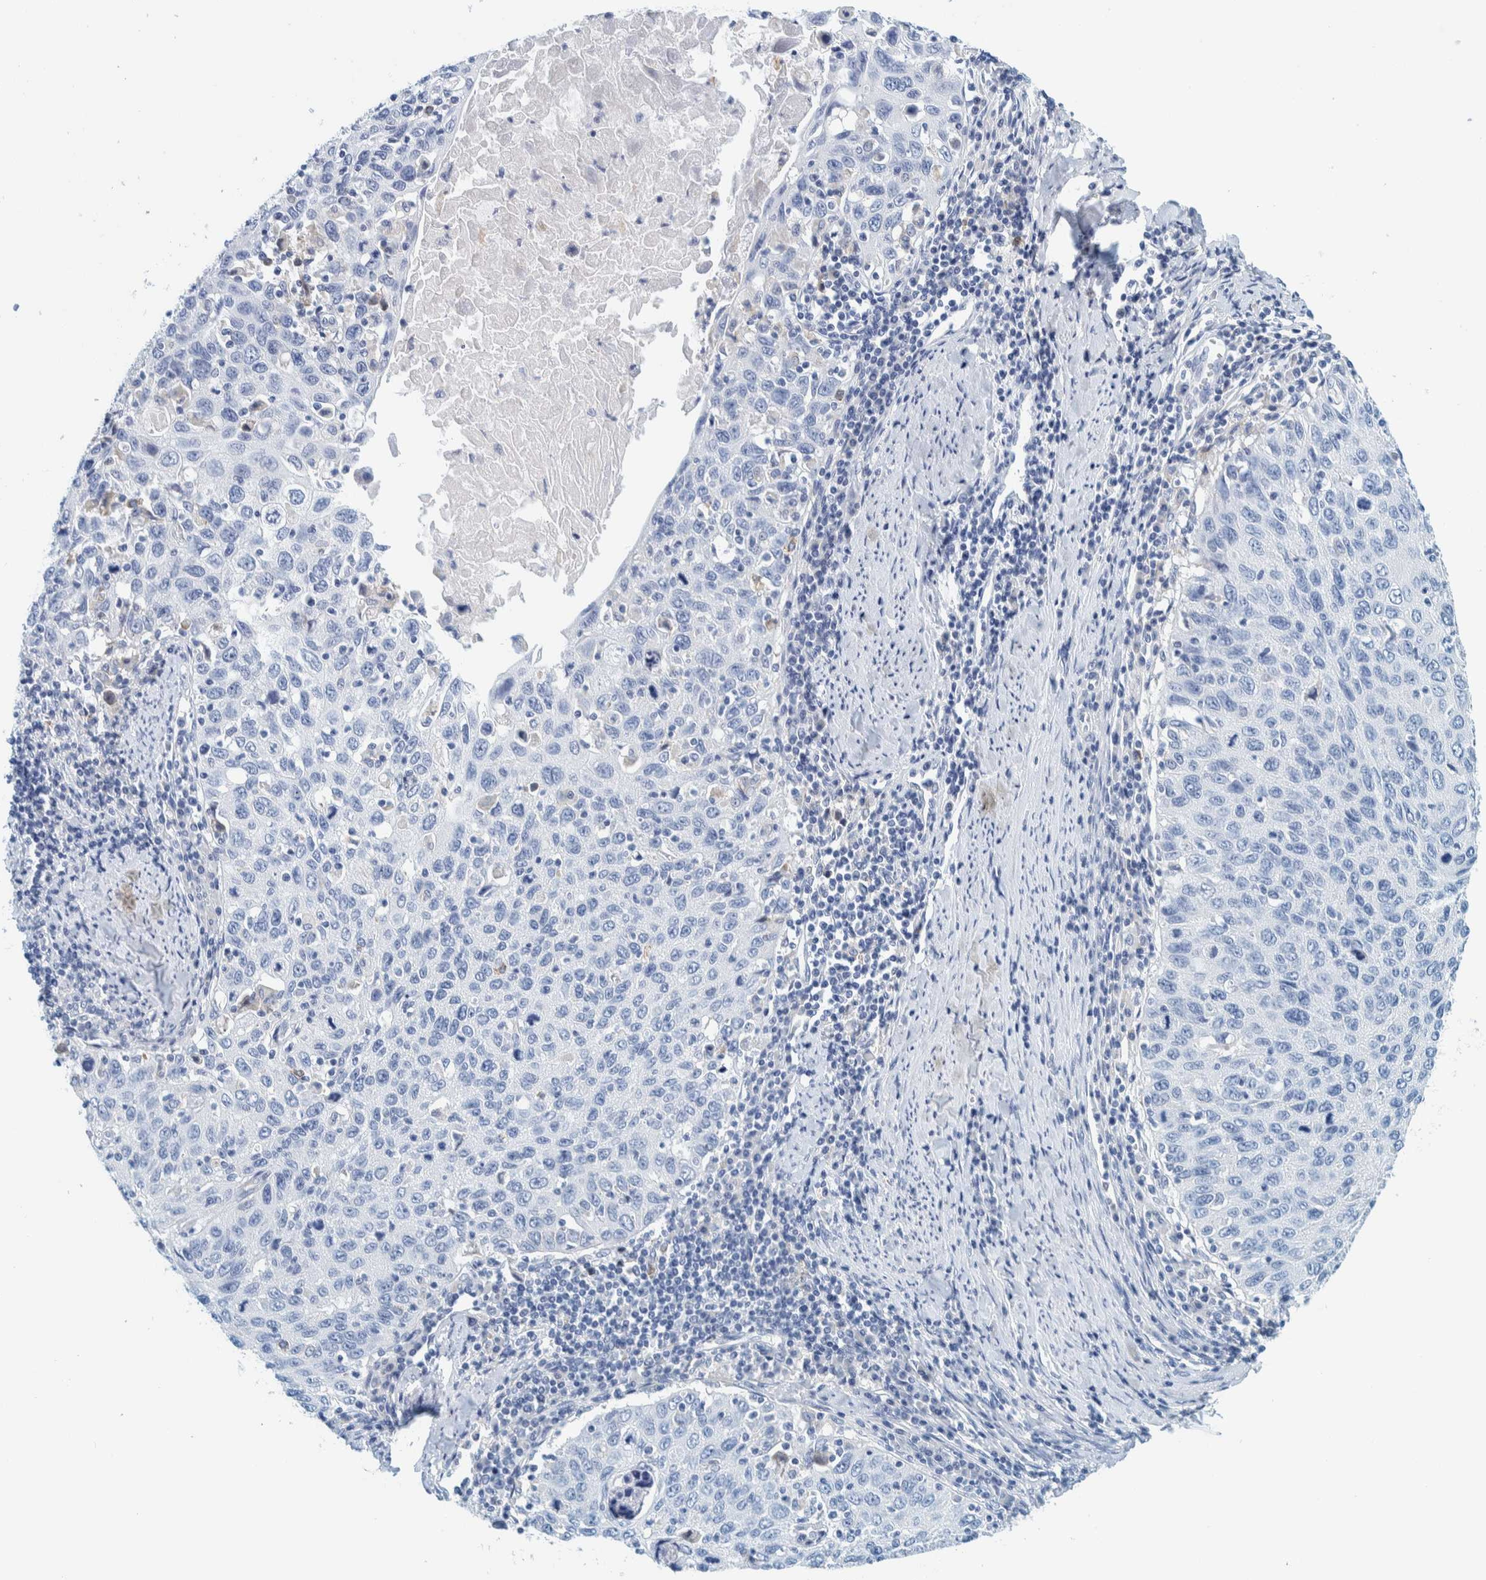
{"staining": {"intensity": "negative", "quantity": "none", "location": "none"}, "tissue": "cervical cancer", "cell_type": "Tumor cells", "image_type": "cancer", "snomed": [{"axis": "morphology", "description": "Squamous cell carcinoma, NOS"}, {"axis": "topography", "description": "Cervix"}], "caption": "Micrograph shows no protein positivity in tumor cells of cervical cancer tissue.", "gene": "MOG", "patient": {"sex": "female", "age": 53}}